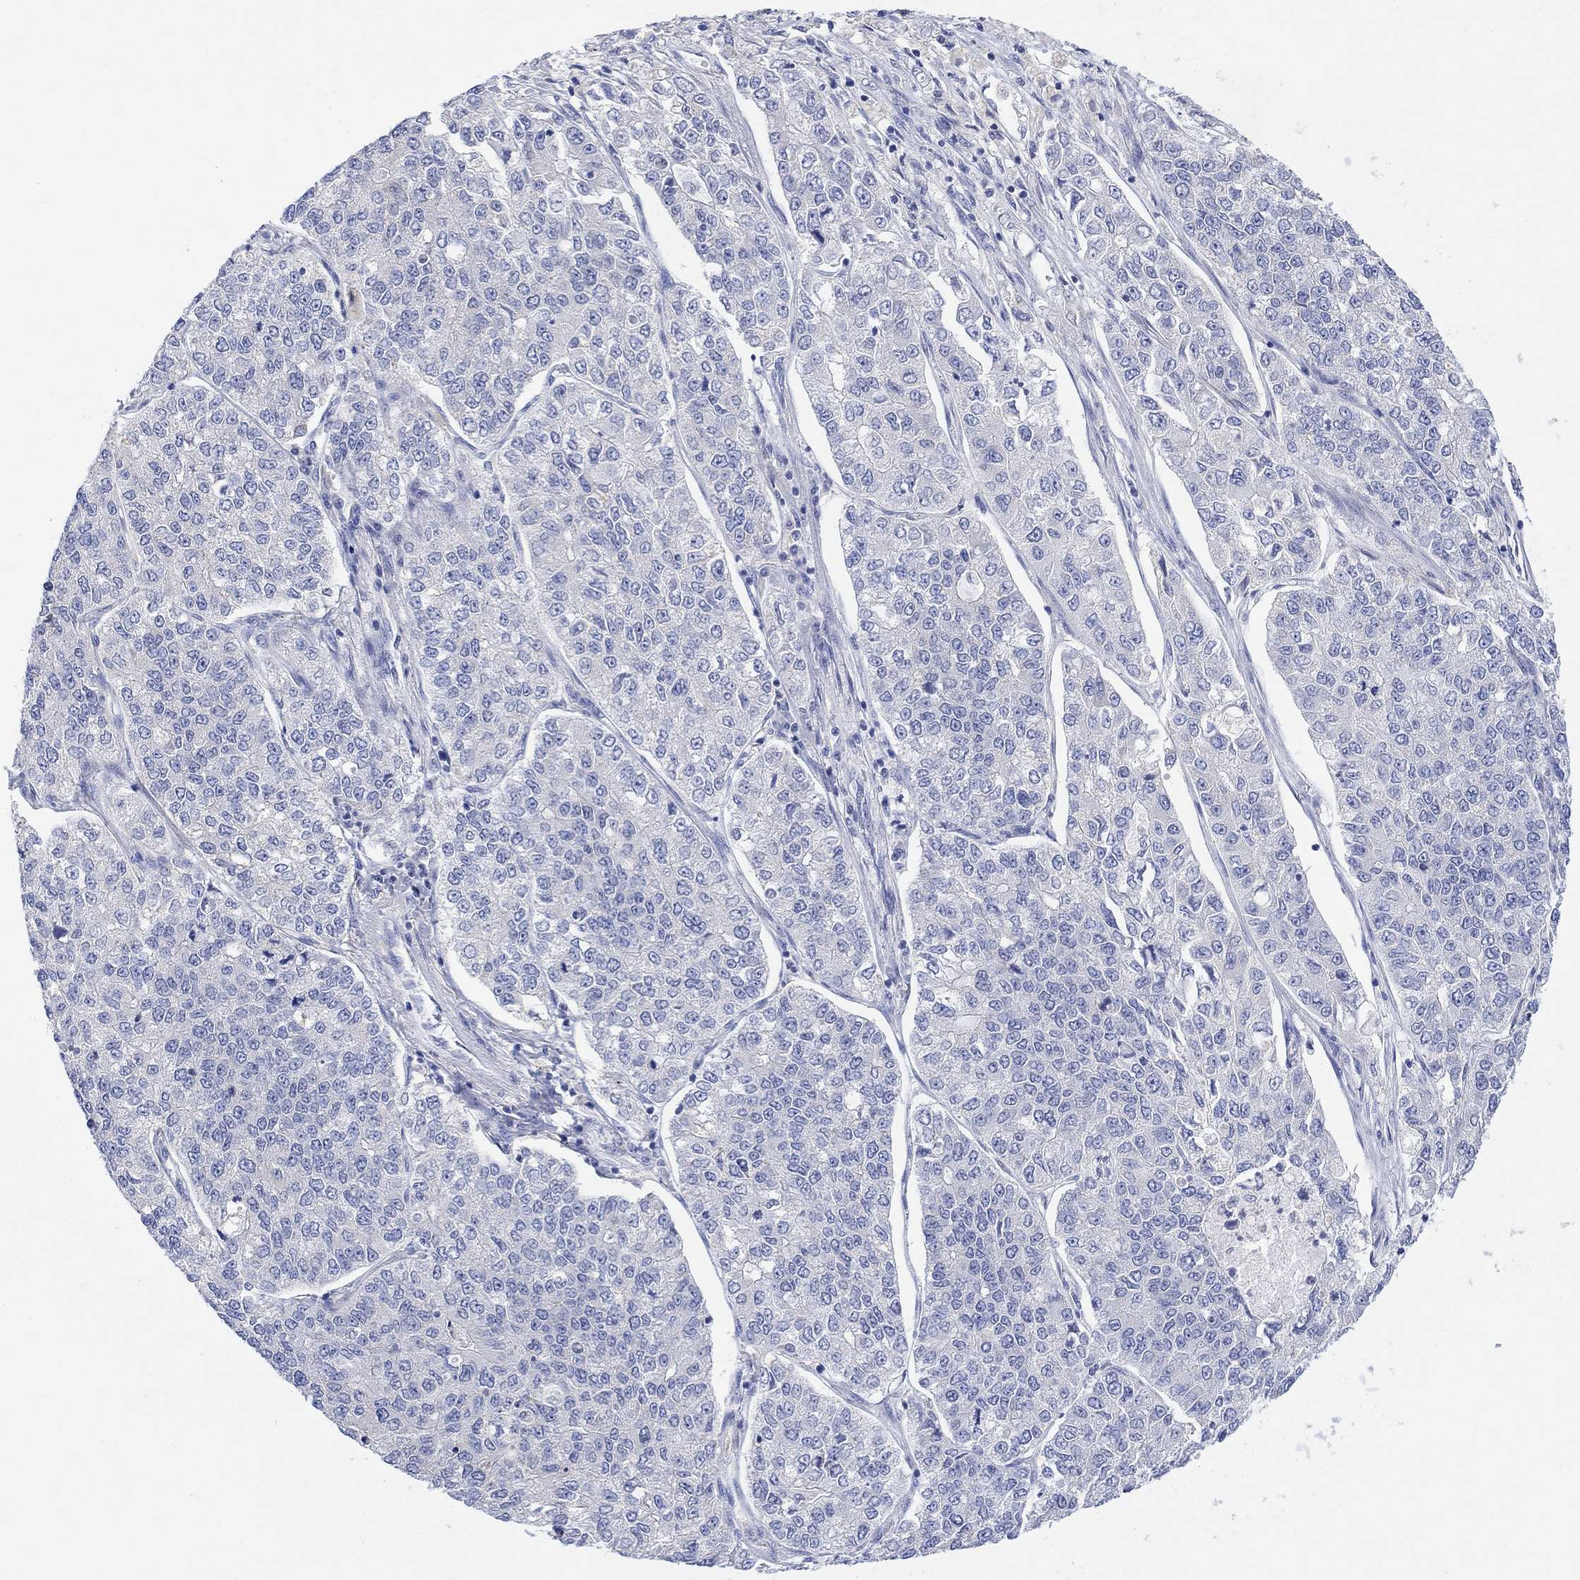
{"staining": {"intensity": "negative", "quantity": "none", "location": "none"}, "tissue": "lung cancer", "cell_type": "Tumor cells", "image_type": "cancer", "snomed": [{"axis": "morphology", "description": "Adenocarcinoma, NOS"}, {"axis": "topography", "description": "Lung"}], "caption": "Lung adenocarcinoma was stained to show a protein in brown. There is no significant staining in tumor cells.", "gene": "FBP2", "patient": {"sex": "male", "age": 49}}